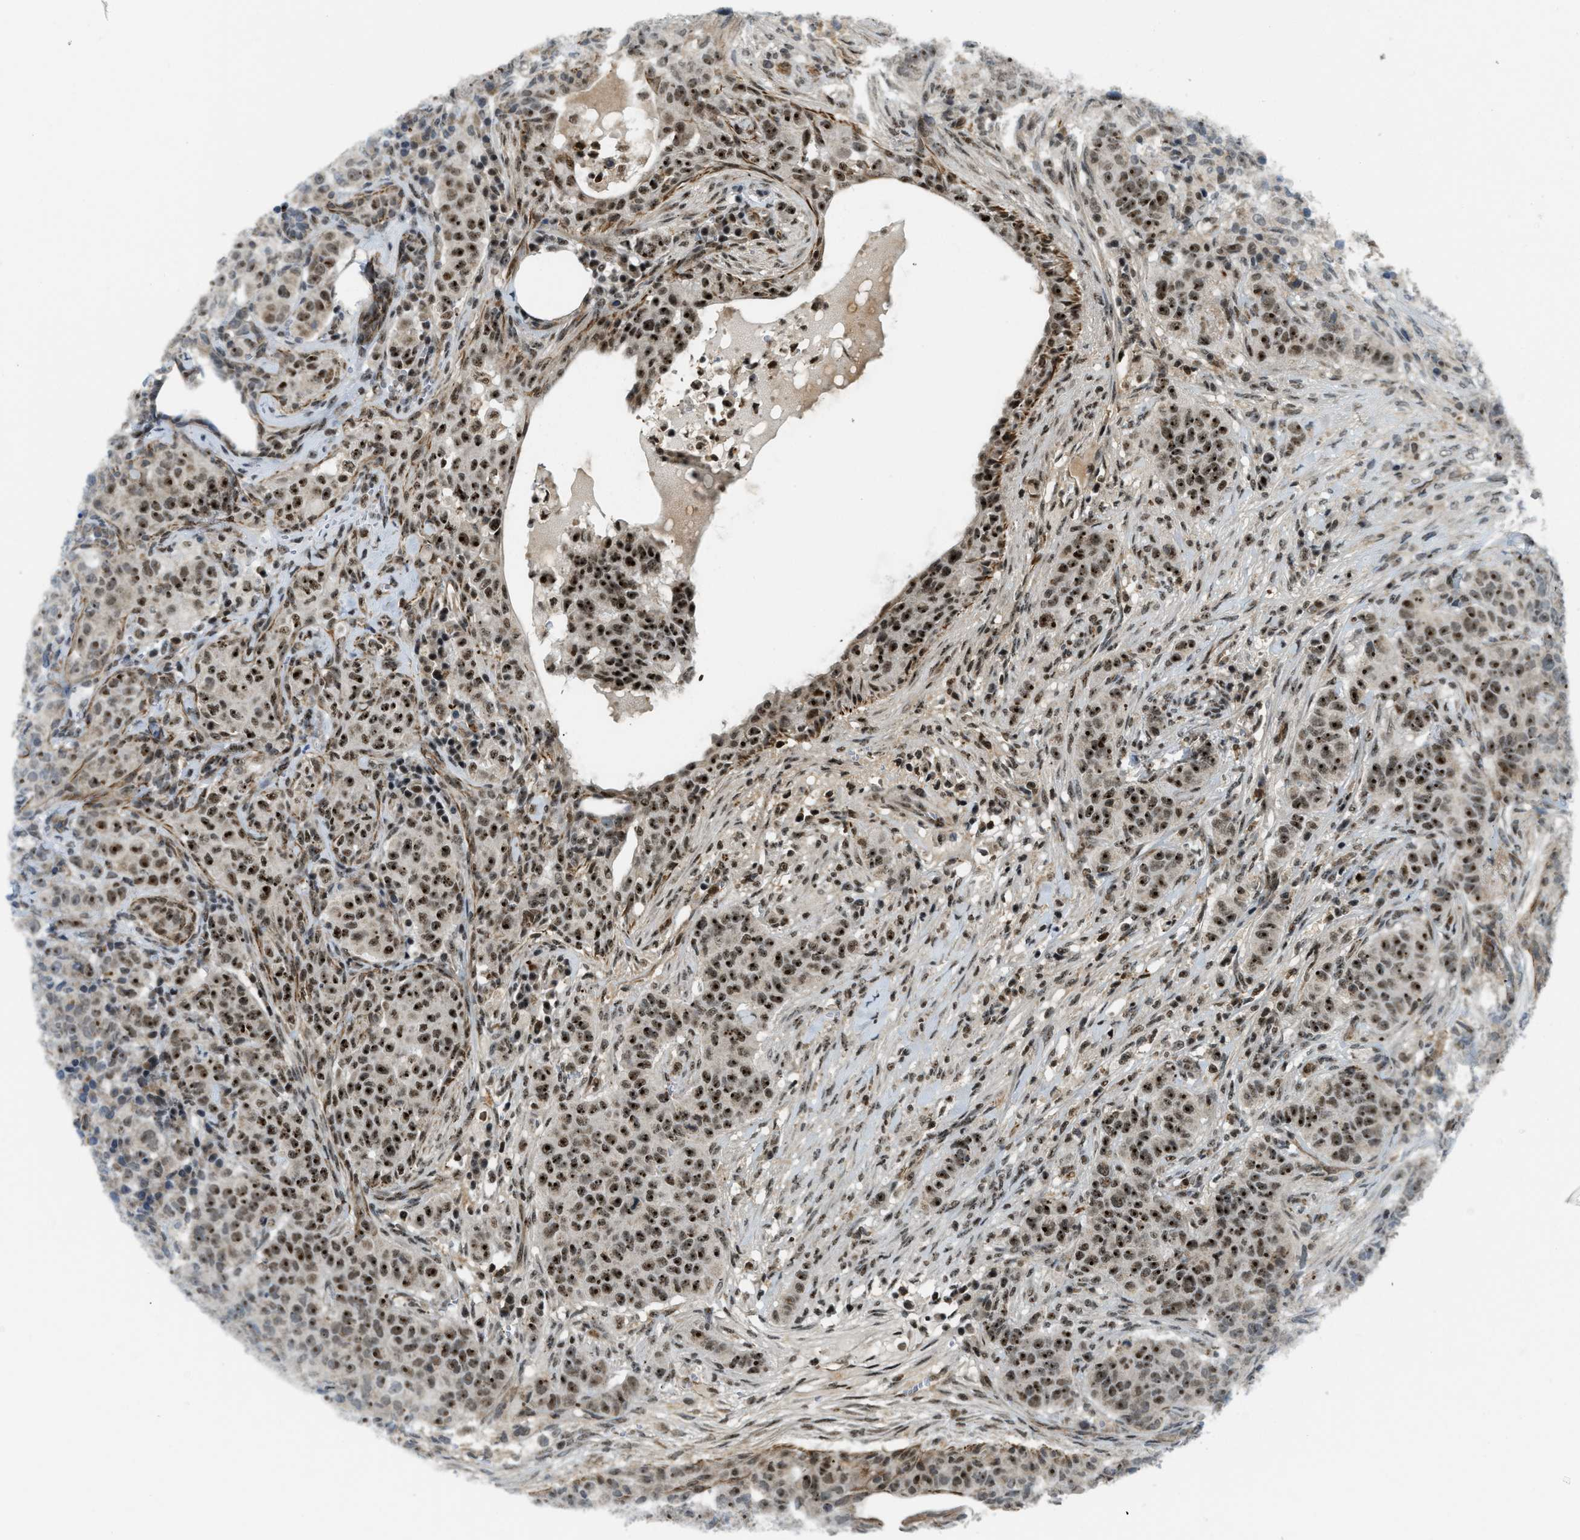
{"staining": {"intensity": "strong", "quantity": ">75%", "location": "nuclear"}, "tissue": "breast cancer", "cell_type": "Tumor cells", "image_type": "cancer", "snomed": [{"axis": "morphology", "description": "Normal tissue, NOS"}, {"axis": "morphology", "description": "Duct carcinoma"}, {"axis": "topography", "description": "Breast"}], "caption": "The photomicrograph demonstrates staining of breast intraductal carcinoma, revealing strong nuclear protein staining (brown color) within tumor cells.", "gene": "E2F1", "patient": {"sex": "female", "age": 40}}